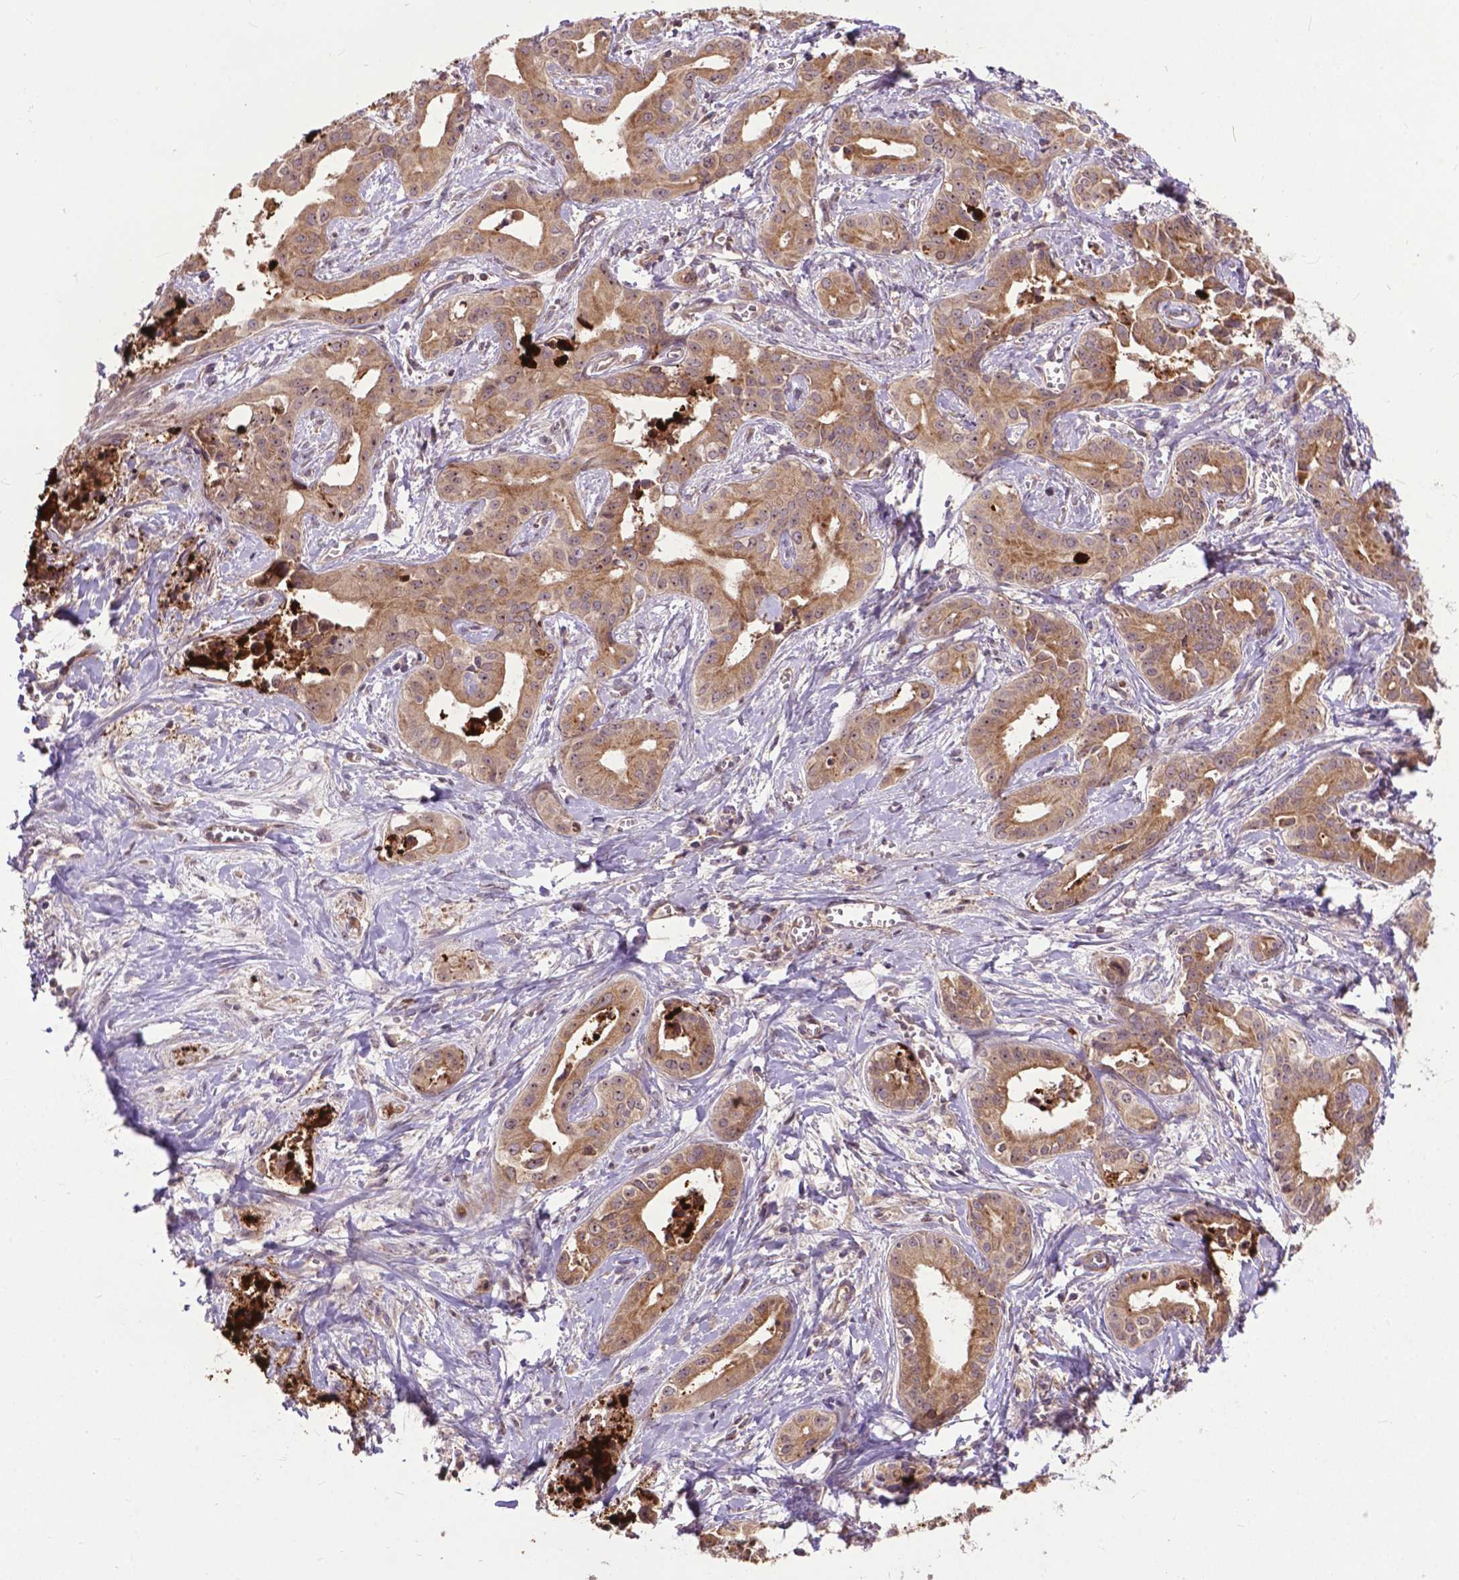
{"staining": {"intensity": "moderate", "quantity": ">75%", "location": "cytoplasmic/membranous"}, "tissue": "liver cancer", "cell_type": "Tumor cells", "image_type": "cancer", "snomed": [{"axis": "morphology", "description": "Cholangiocarcinoma"}, {"axis": "topography", "description": "Liver"}], "caption": "Cholangiocarcinoma (liver) was stained to show a protein in brown. There is medium levels of moderate cytoplasmic/membranous expression in about >75% of tumor cells. (DAB IHC with brightfield microscopy, high magnification).", "gene": "PARP3", "patient": {"sex": "female", "age": 65}}